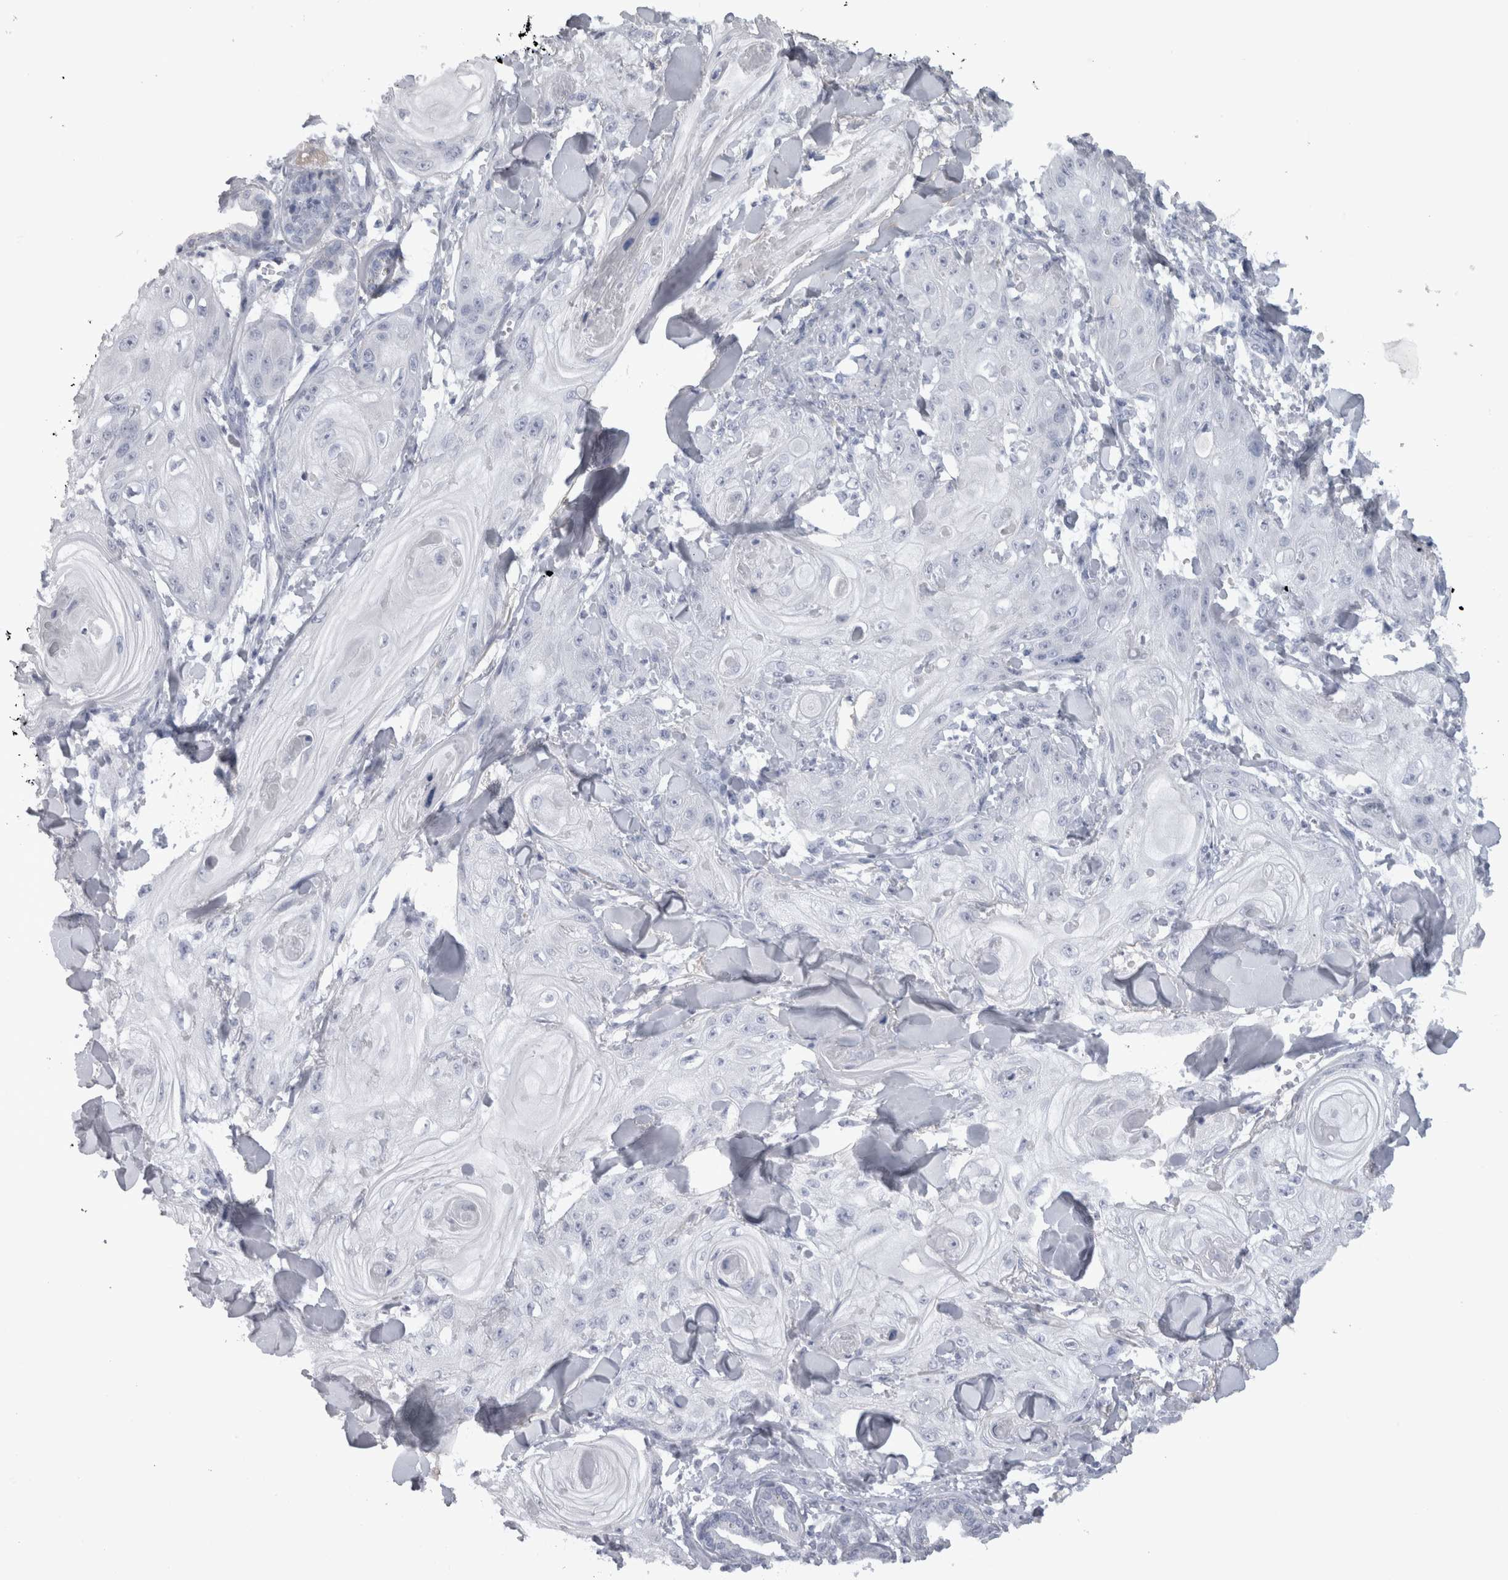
{"staining": {"intensity": "negative", "quantity": "none", "location": "none"}, "tissue": "skin cancer", "cell_type": "Tumor cells", "image_type": "cancer", "snomed": [{"axis": "morphology", "description": "Squamous cell carcinoma, NOS"}, {"axis": "topography", "description": "Skin"}], "caption": "The histopathology image reveals no significant expression in tumor cells of skin cancer (squamous cell carcinoma). (DAB (3,3'-diaminobenzidine) IHC visualized using brightfield microscopy, high magnification).", "gene": "ADAM2", "patient": {"sex": "male", "age": 74}}